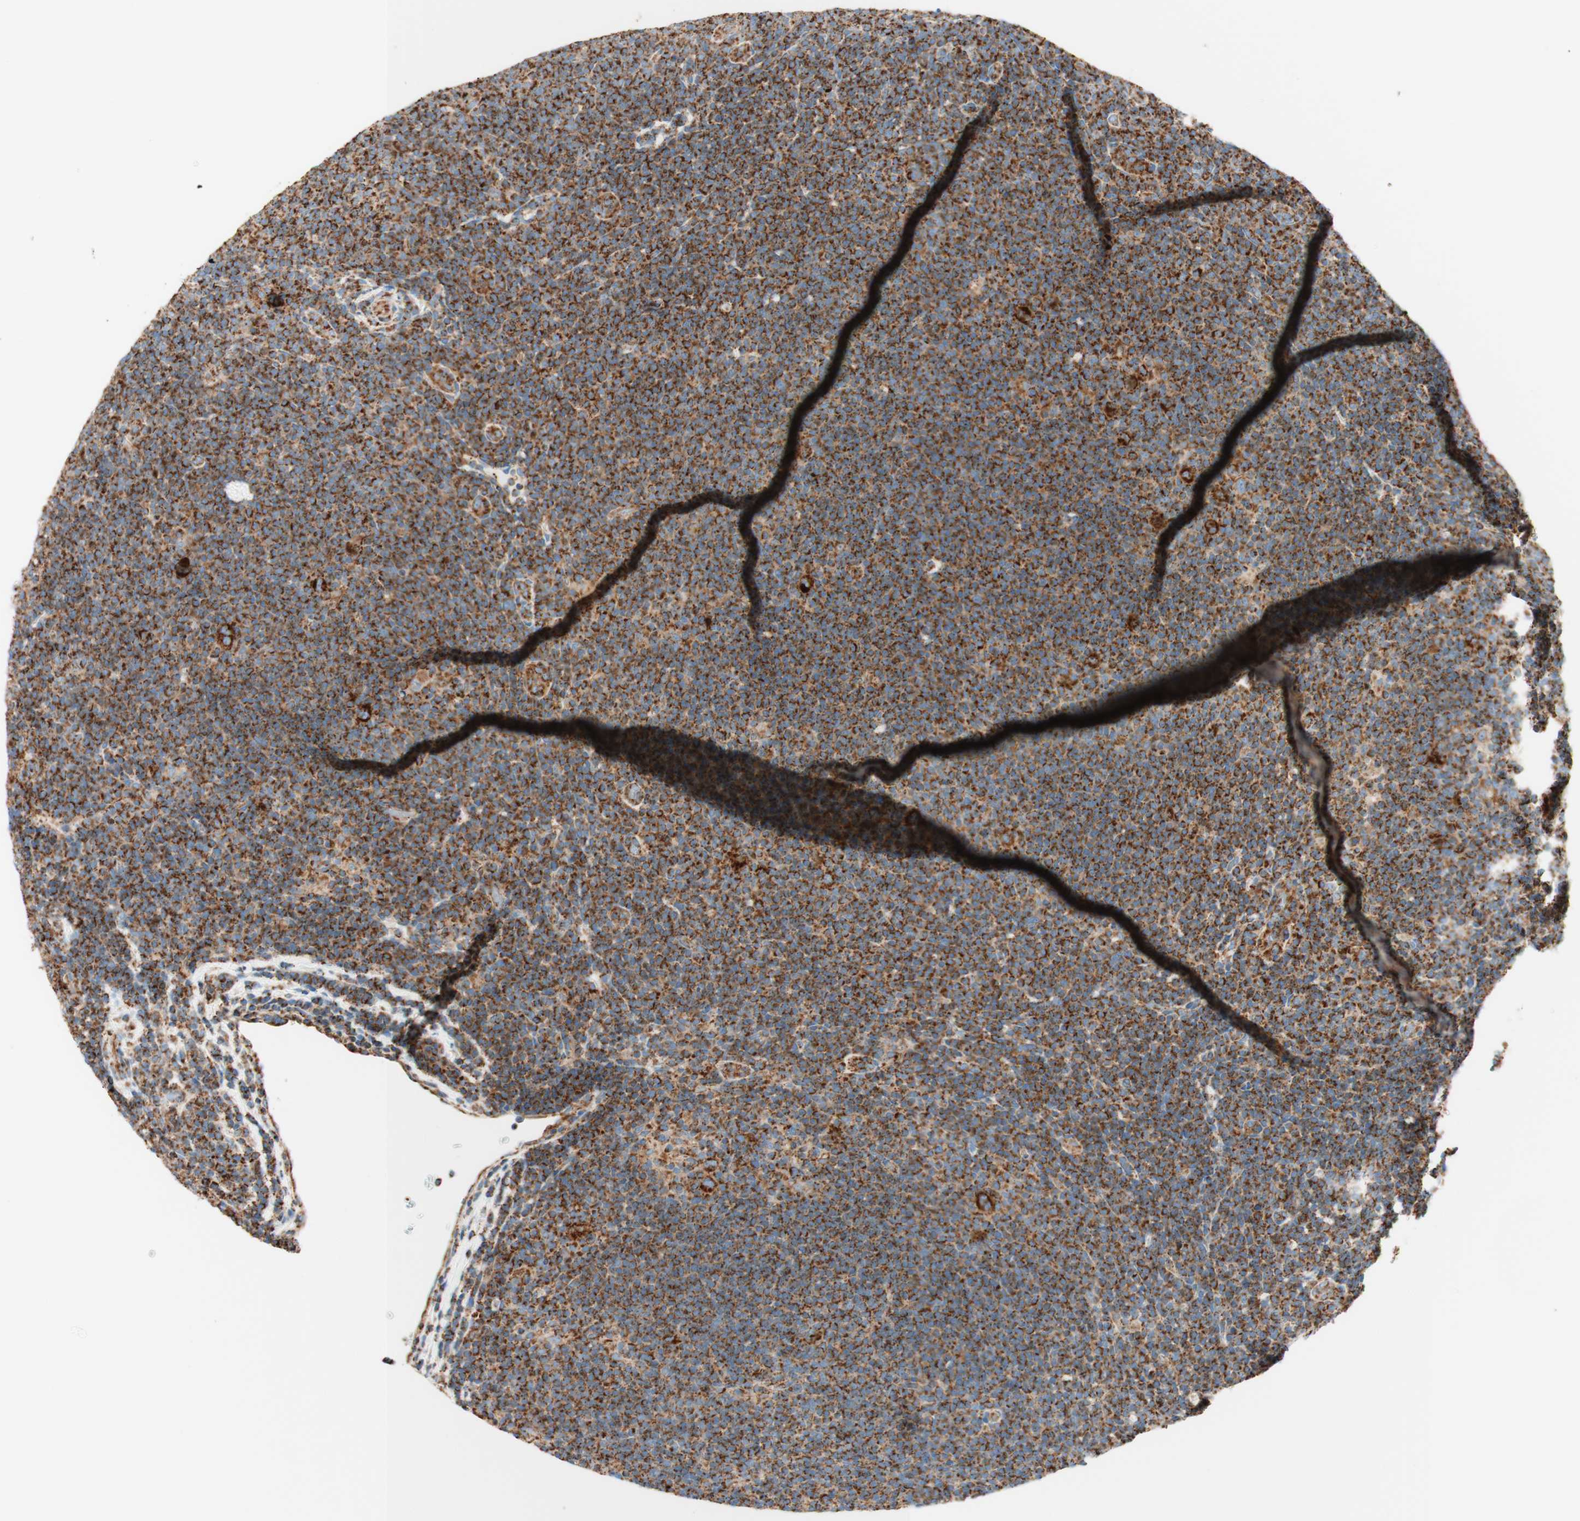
{"staining": {"intensity": "strong", "quantity": ">75%", "location": "cytoplasmic/membranous"}, "tissue": "lymphoma", "cell_type": "Tumor cells", "image_type": "cancer", "snomed": [{"axis": "morphology", "description": "Hodgkin's disease, NOS"}, {"axis": "topography", "description": "Lymph node"}], "caption": "Immunohistochemical staining of human lymphoma displays high levels of strong cytoplasmic/membranous positivity in approximately >75% of tumor cells.", "gene": "TOMM20", "patient": {"sex": "female", "age": 57}}